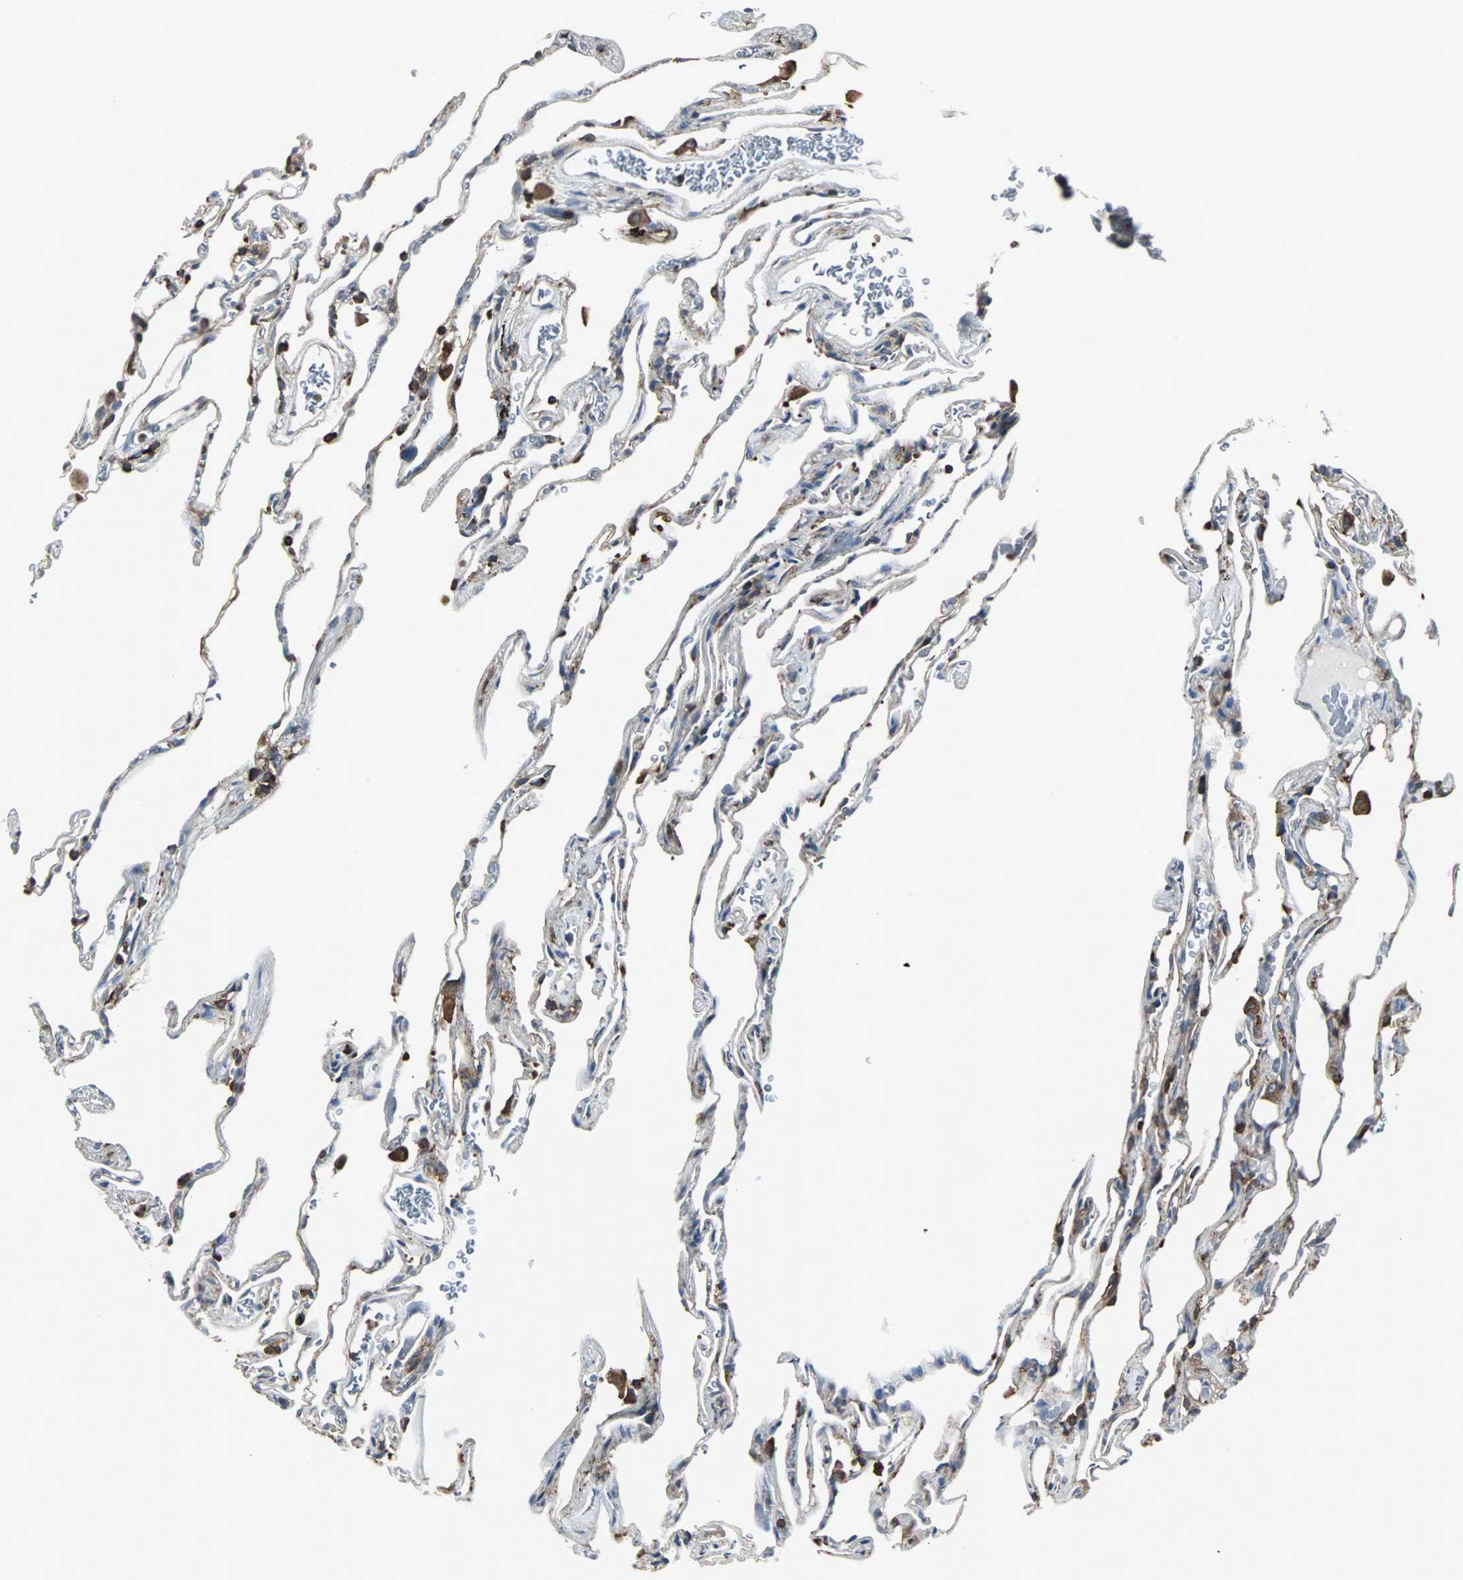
{"staining": {"intensity": "moderate", "quantity": "25%-75%", "location": "cytoplasmic/membranous"}, "tissue": "lung", "cell_type": "Alveolar cells", "image_type": "normal", "snomed": [{"axis": "morphology", "description": "Normal tissue, NOS"}, {"axis": "morphology", "description": "Inflammation, NOS"}, {"axis": "topography", "description": "Lung"}], "caption": "Immunohistochemical staining of benign lung demonstrates moderate cytoplasmic/membranous protein staining in approximately 25%-75% of alveolar cells.", "gene": "LRRFIP1", "patient": {"sex": "male", "age": 69}}